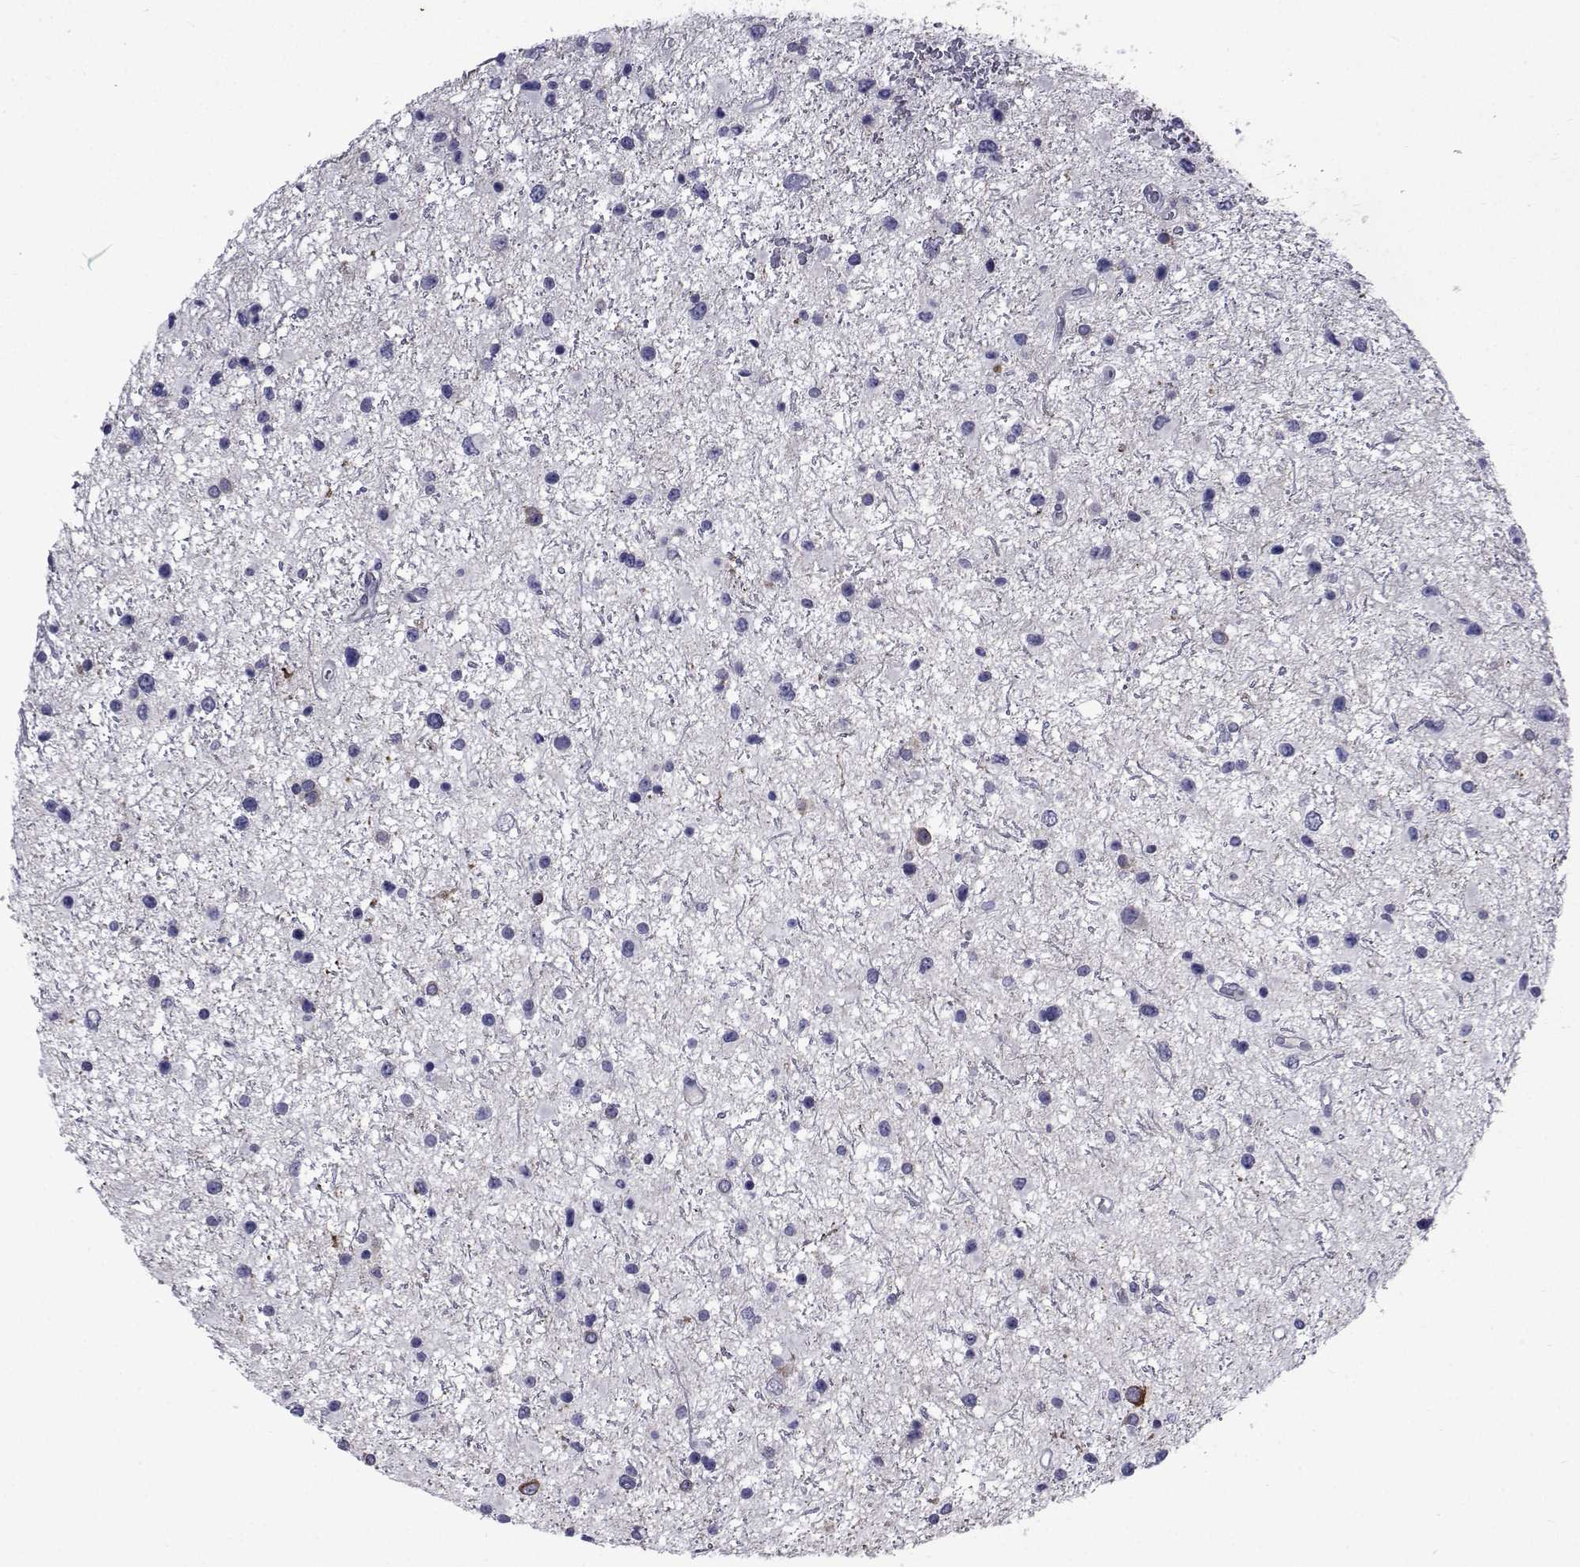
{"staining": {"intensity": "negative", "quantity": "none", "location": "none"}, "tissue": "glioma", "cell_type": "Tumor cells", "image_type": "cancer", "snomed": [{"axis": "morphology", "description": "Glioma, malignant, Low grade"}, {"axis": "topography", "description": "Brain"}], "caption": "Immunohistochemical staining of human malignant low-grade glioma exhibits no significant positivity in tumor cells.", "gene": "SEMA5B", "patient": {"sex": "female", "age": 32}}